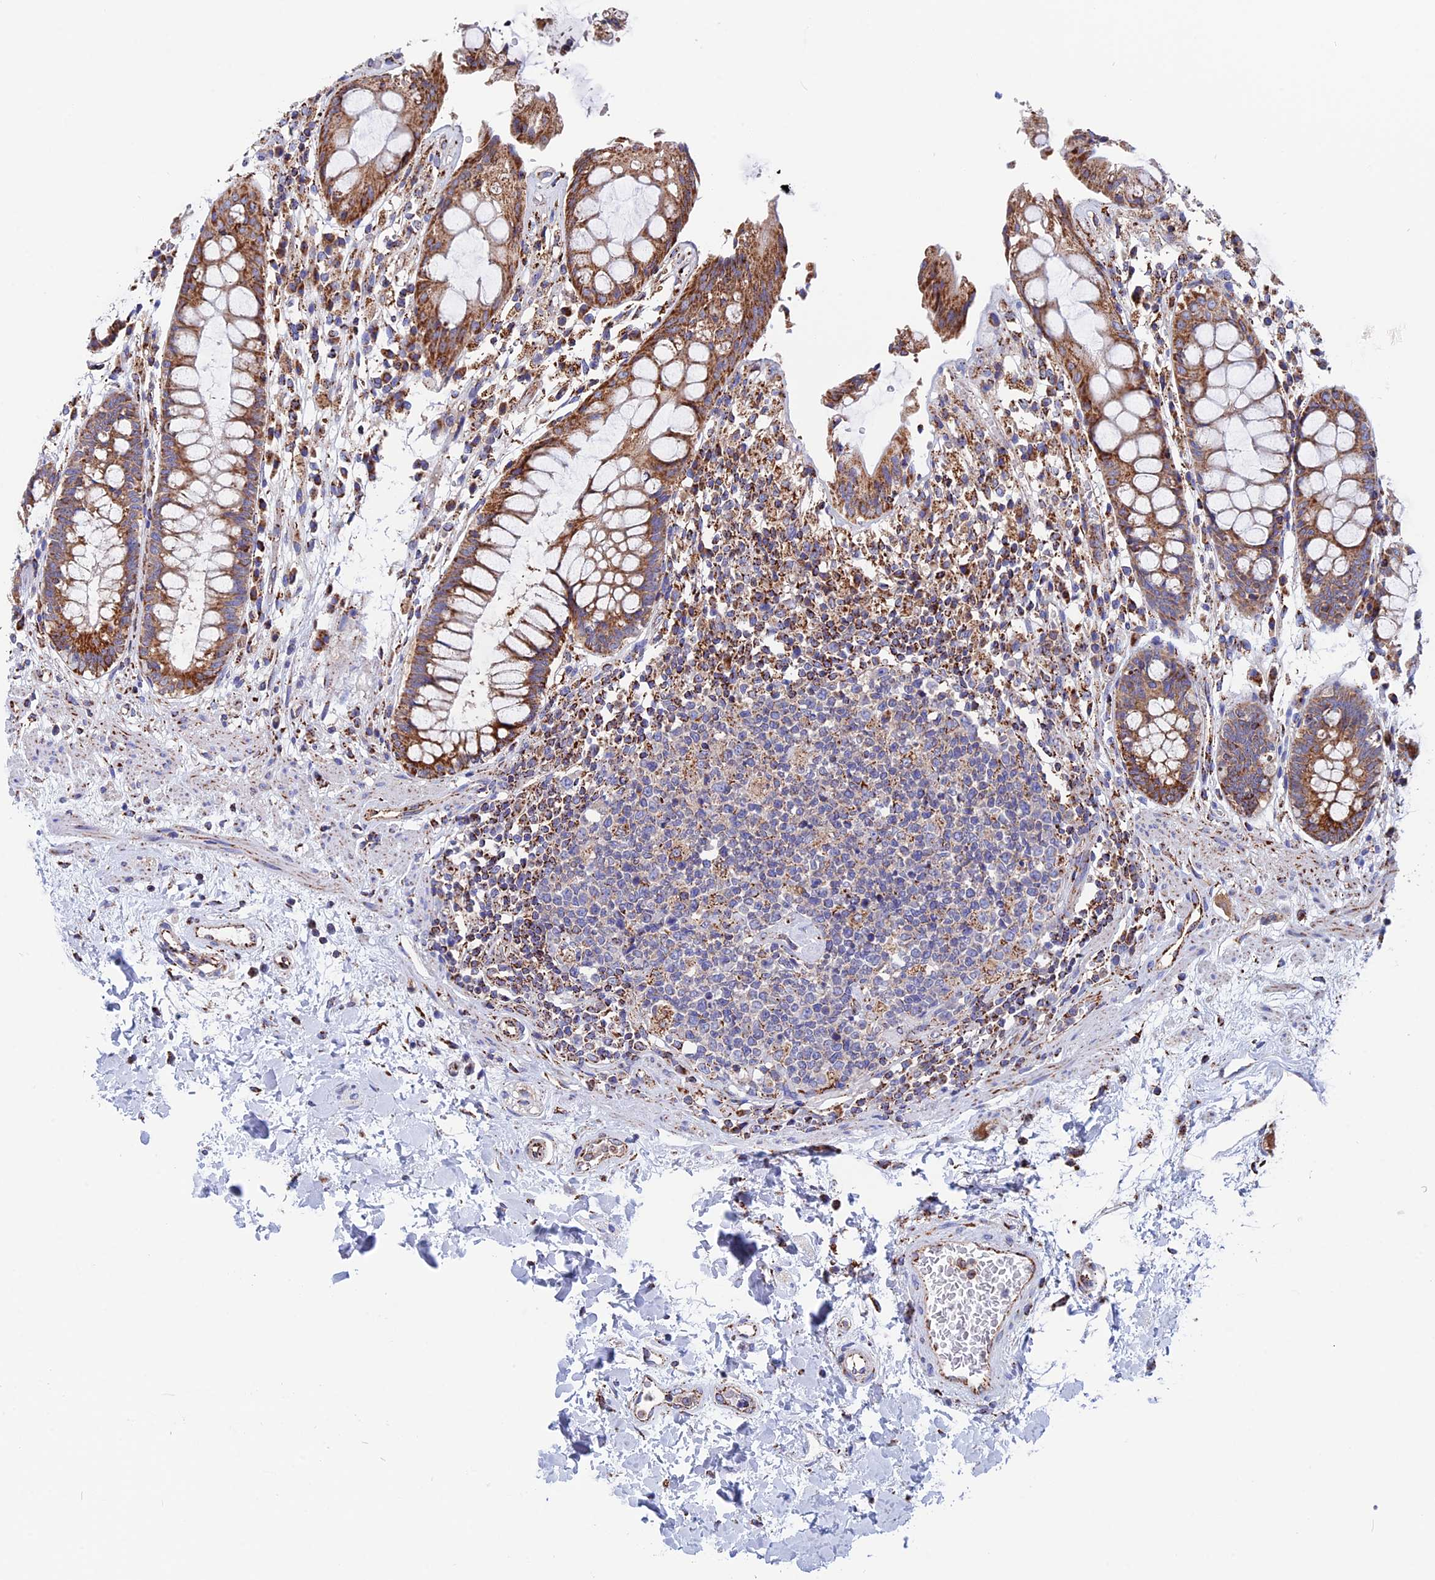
{"staining": {"intensity": "moderate", "quantity": ">75%", "location": "cytoplasmic/membranous"}, "tissue": "rectum", "cell_type": "Glandular cells", "image_type": "normal", "snomed": [{"axis": "morphology", "description": "Normal tissue, NOS"}, {"axis": "topography", "description": "Rectum"}], "caption": "Rectum stained with DAB (3,3'-diaminobenzidine) immunohistochemistry (IHC) reveals medium levels of moderate cytoplasmic/membranous staining in about >75% of glandular cells.", "gene": "WDR83", "patient": {"sex": "male", "age": 64}}